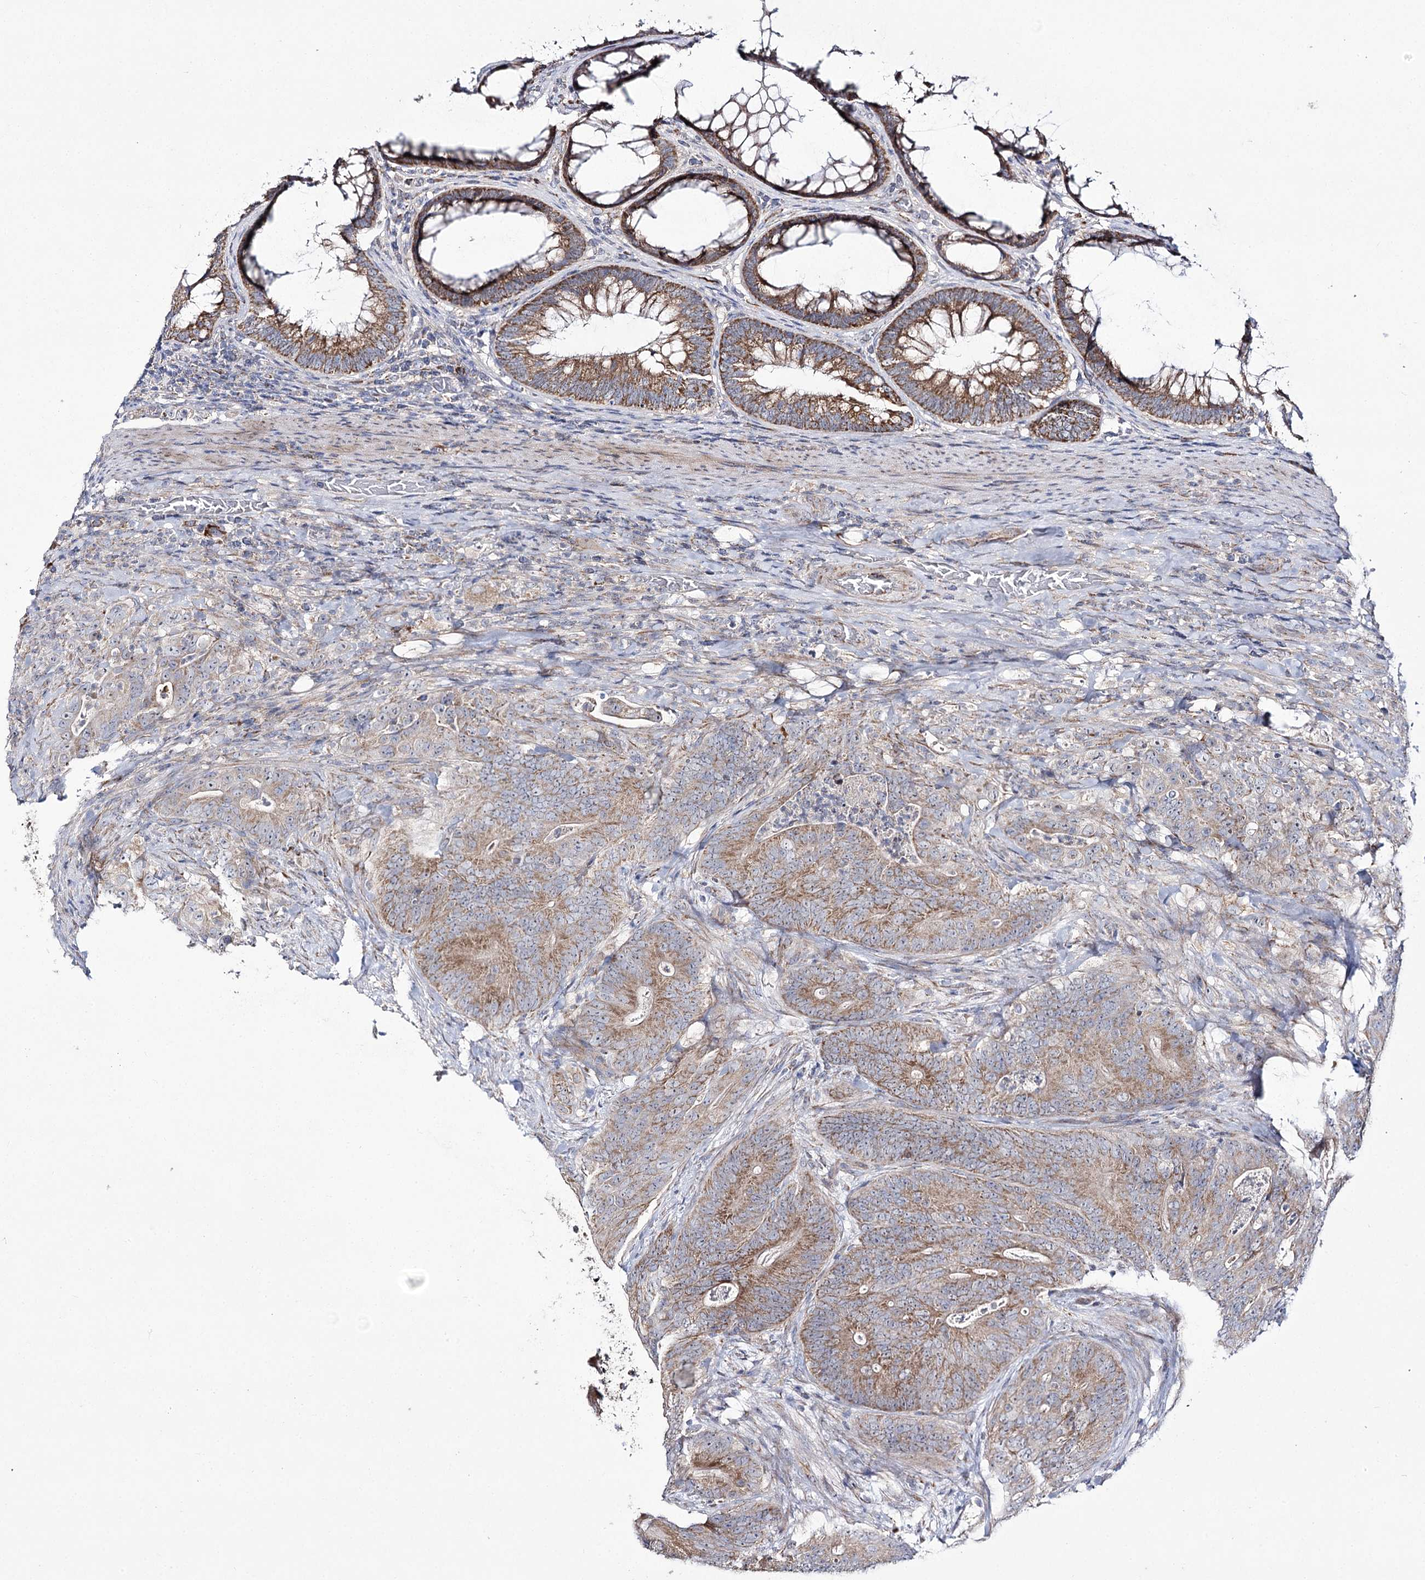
{"staining": {"intensity": "moderate", "quantity": ">75%", "location": "cytoplasmic/membranous"}, "tissue": "colorectal cancer", "cell_type": "Tumor cells", "image_type": "cancer", "snomed": [{"axis": "morphology", "description": "Normal tissue, NOS"}, {"axis": "topography", "description": "Colon"}], "caption": "The image reveals staining of colorectal cancer, revealing moderate cytoplasmic/membranous protein expression (brown color) within tumor cells.", "gene": "NADK2", "patient": {"sex": "female", "age": 82}}